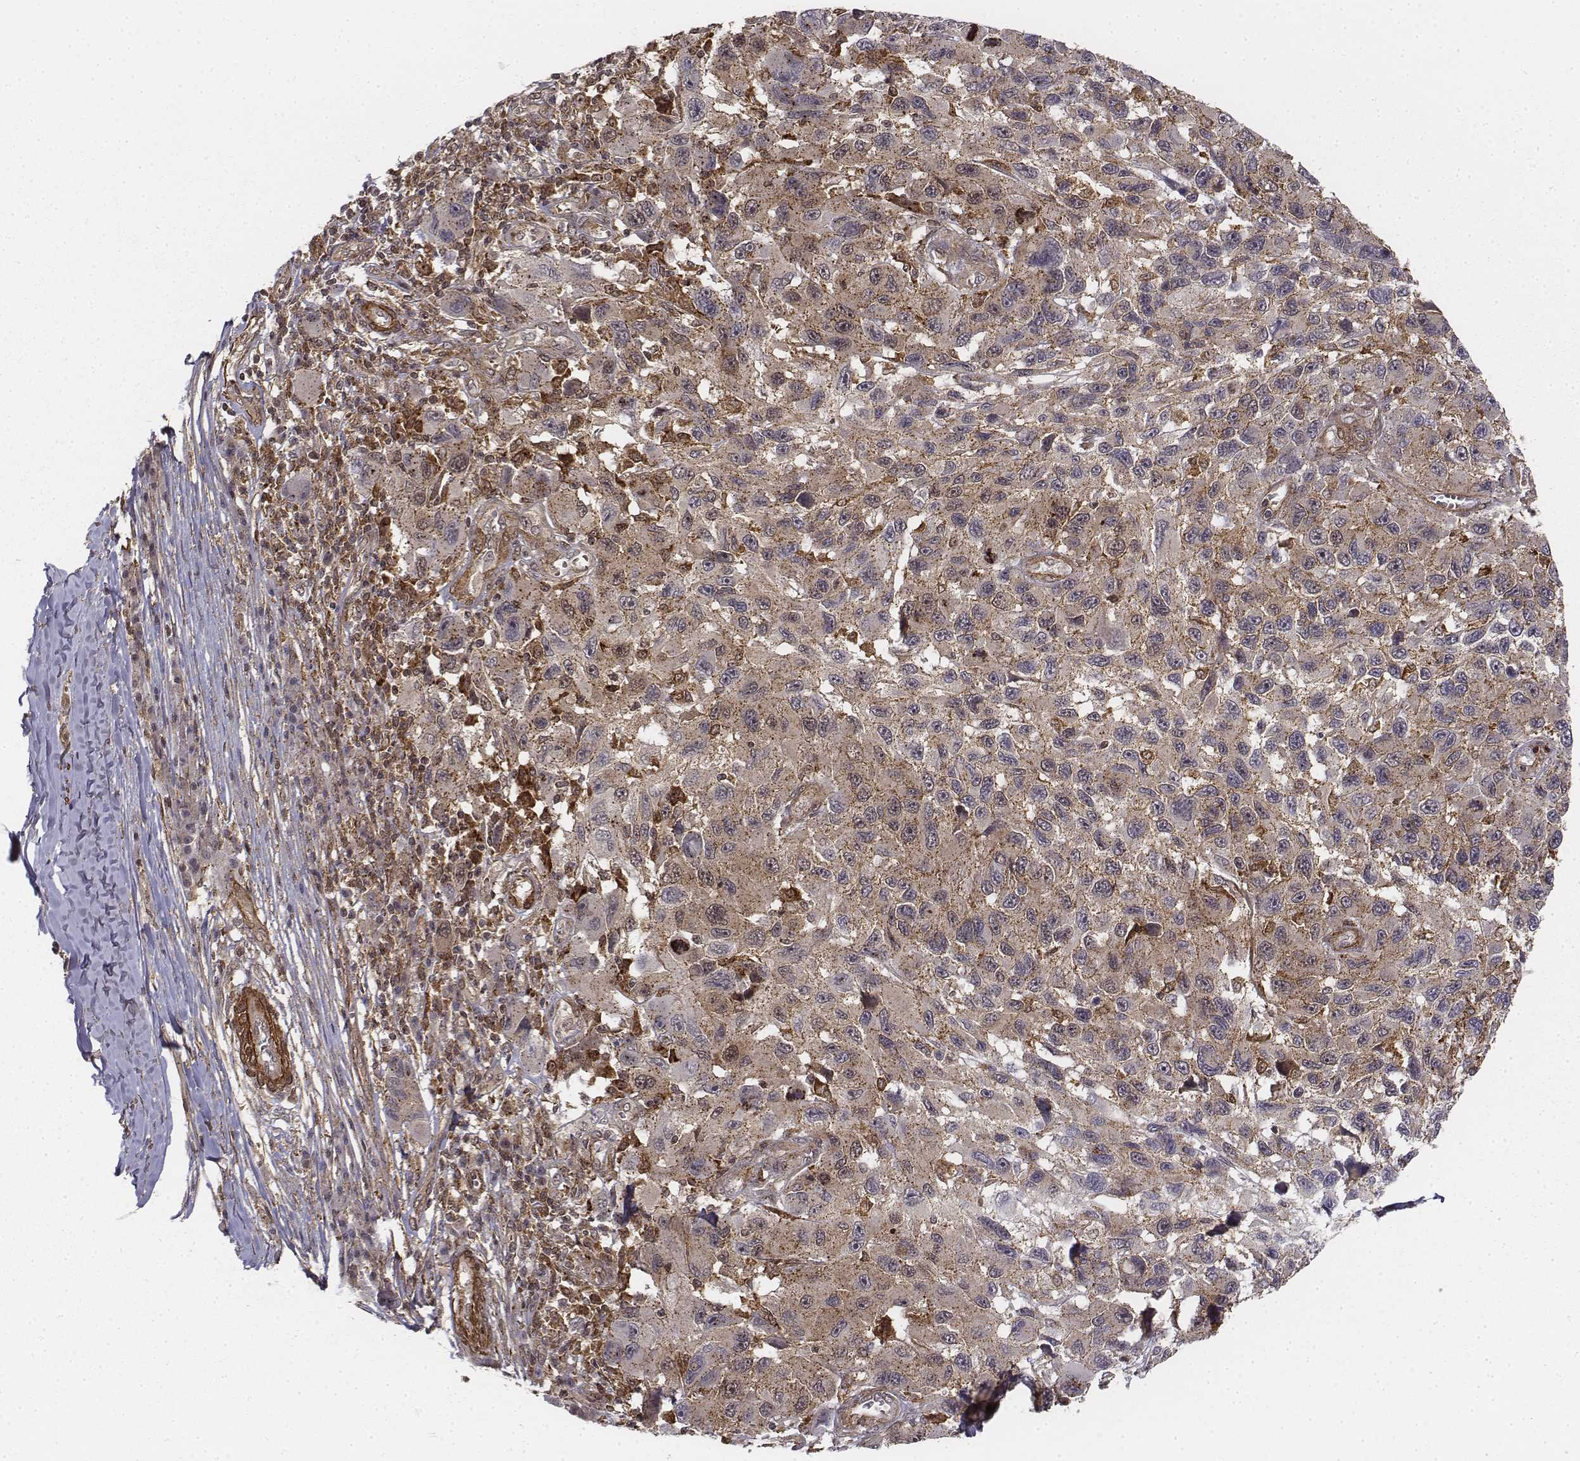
{"staining": {"intensity": "weak", "quantity": "25%-75%", "location": "cytoplasmic/membranous"}, "tissue": "melanoma", "cell_type": "Tumor cells", "image_type": "cancer", "snomed": [{"axis": "morphology", "description": "Malignant melanoma, NOS"}, {"axis": "topography", "description": "Skin"}], "caption": "Immunohistochemical staining of human malignant melanoma displays weak cytoplasmic/membranous protein staining in approximately 25%-75% of tumor cells.", "gene": "ZFYVE19", "patient": {"sex": "male", "age": 53}}